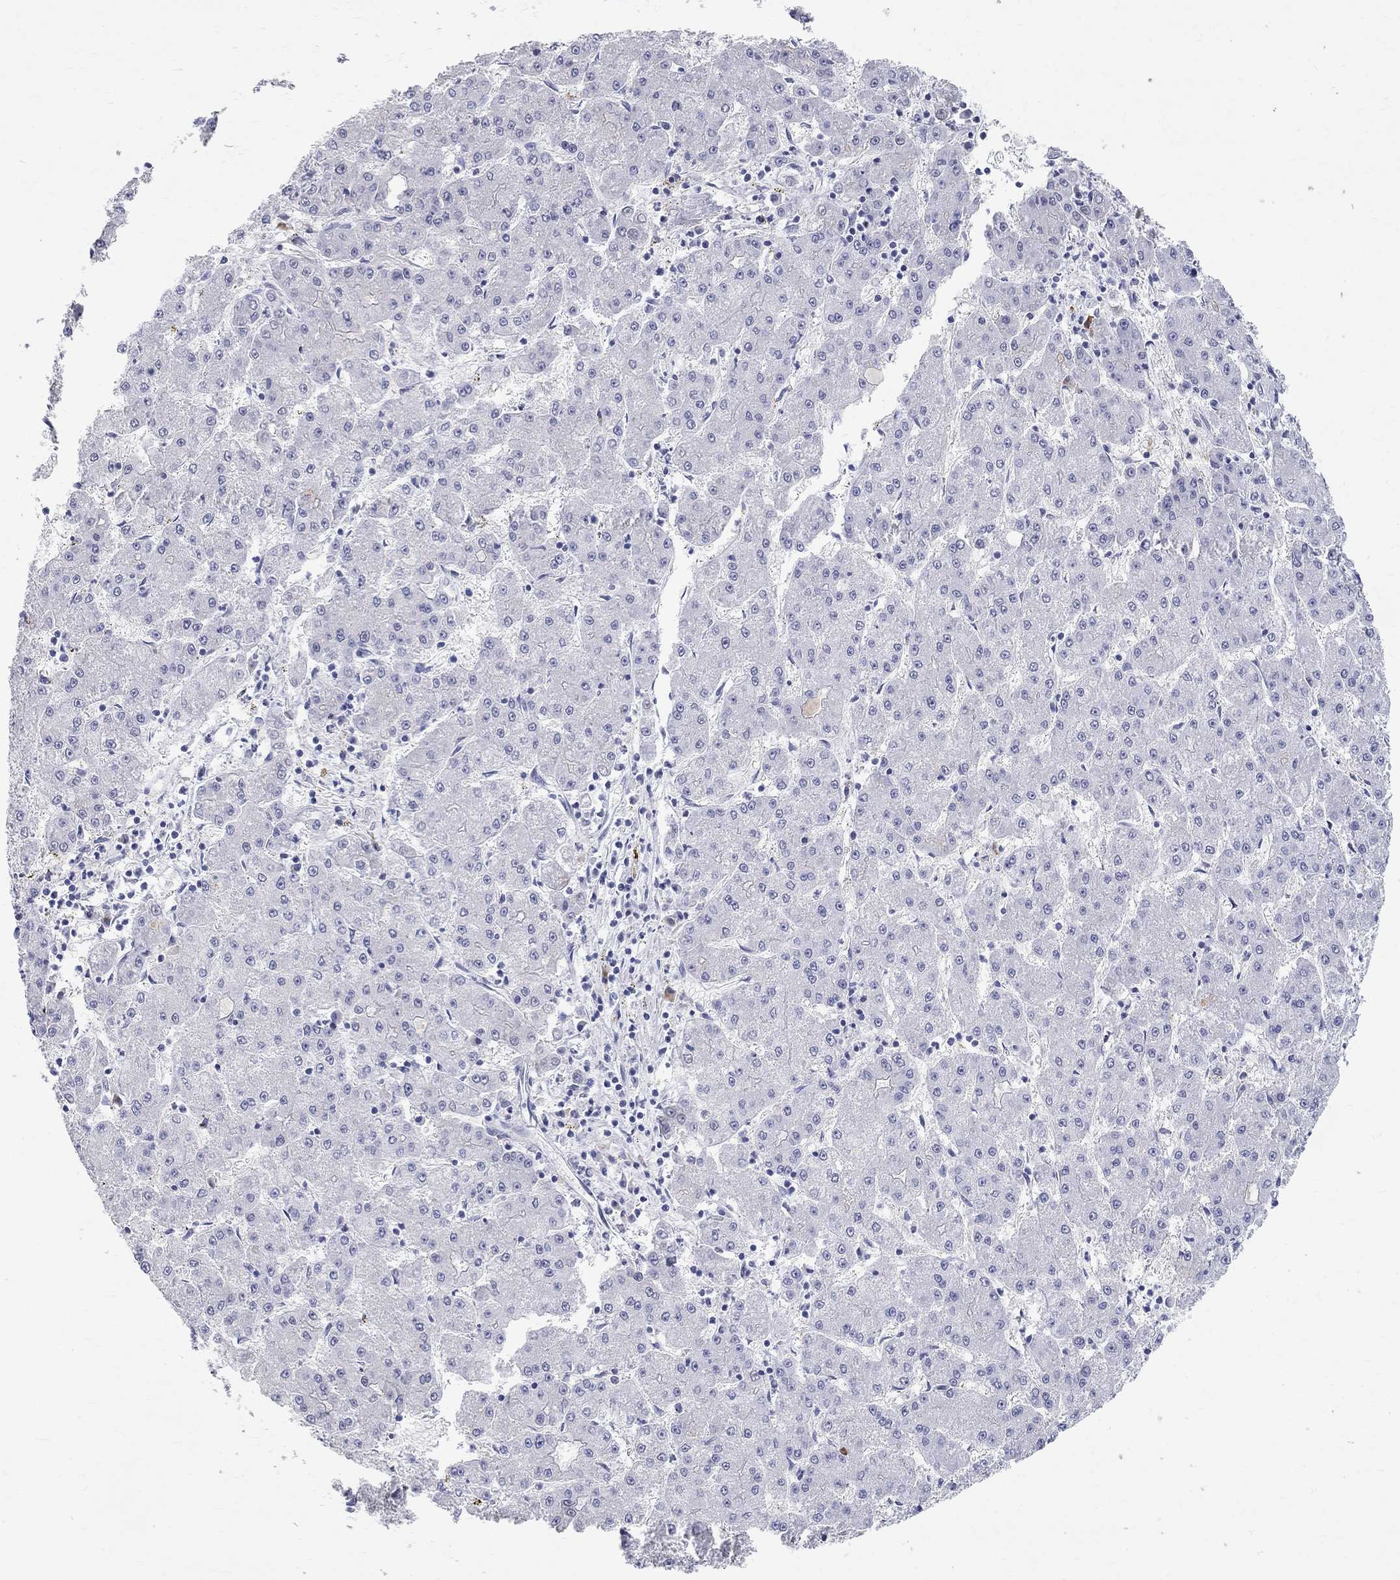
{"staining": {"intensity": "negative", "quantity": "none", "location": "none"}, "tissue": "liver cancer", "cell_type": "Tumor cells", "image_type": "cancer", "snomed": [{"axis": "morphology", "description": "Carcinoma, Hepatocellular, NOS"}, {"axis": "topography", "description": "Liver"}], "caption": "Tumor cells are negative for protein expression in human liver cancer (hepatocellular carcinoma).", "gene": "PHOX2B", "patient": {"sex": "male", "age": 73}}